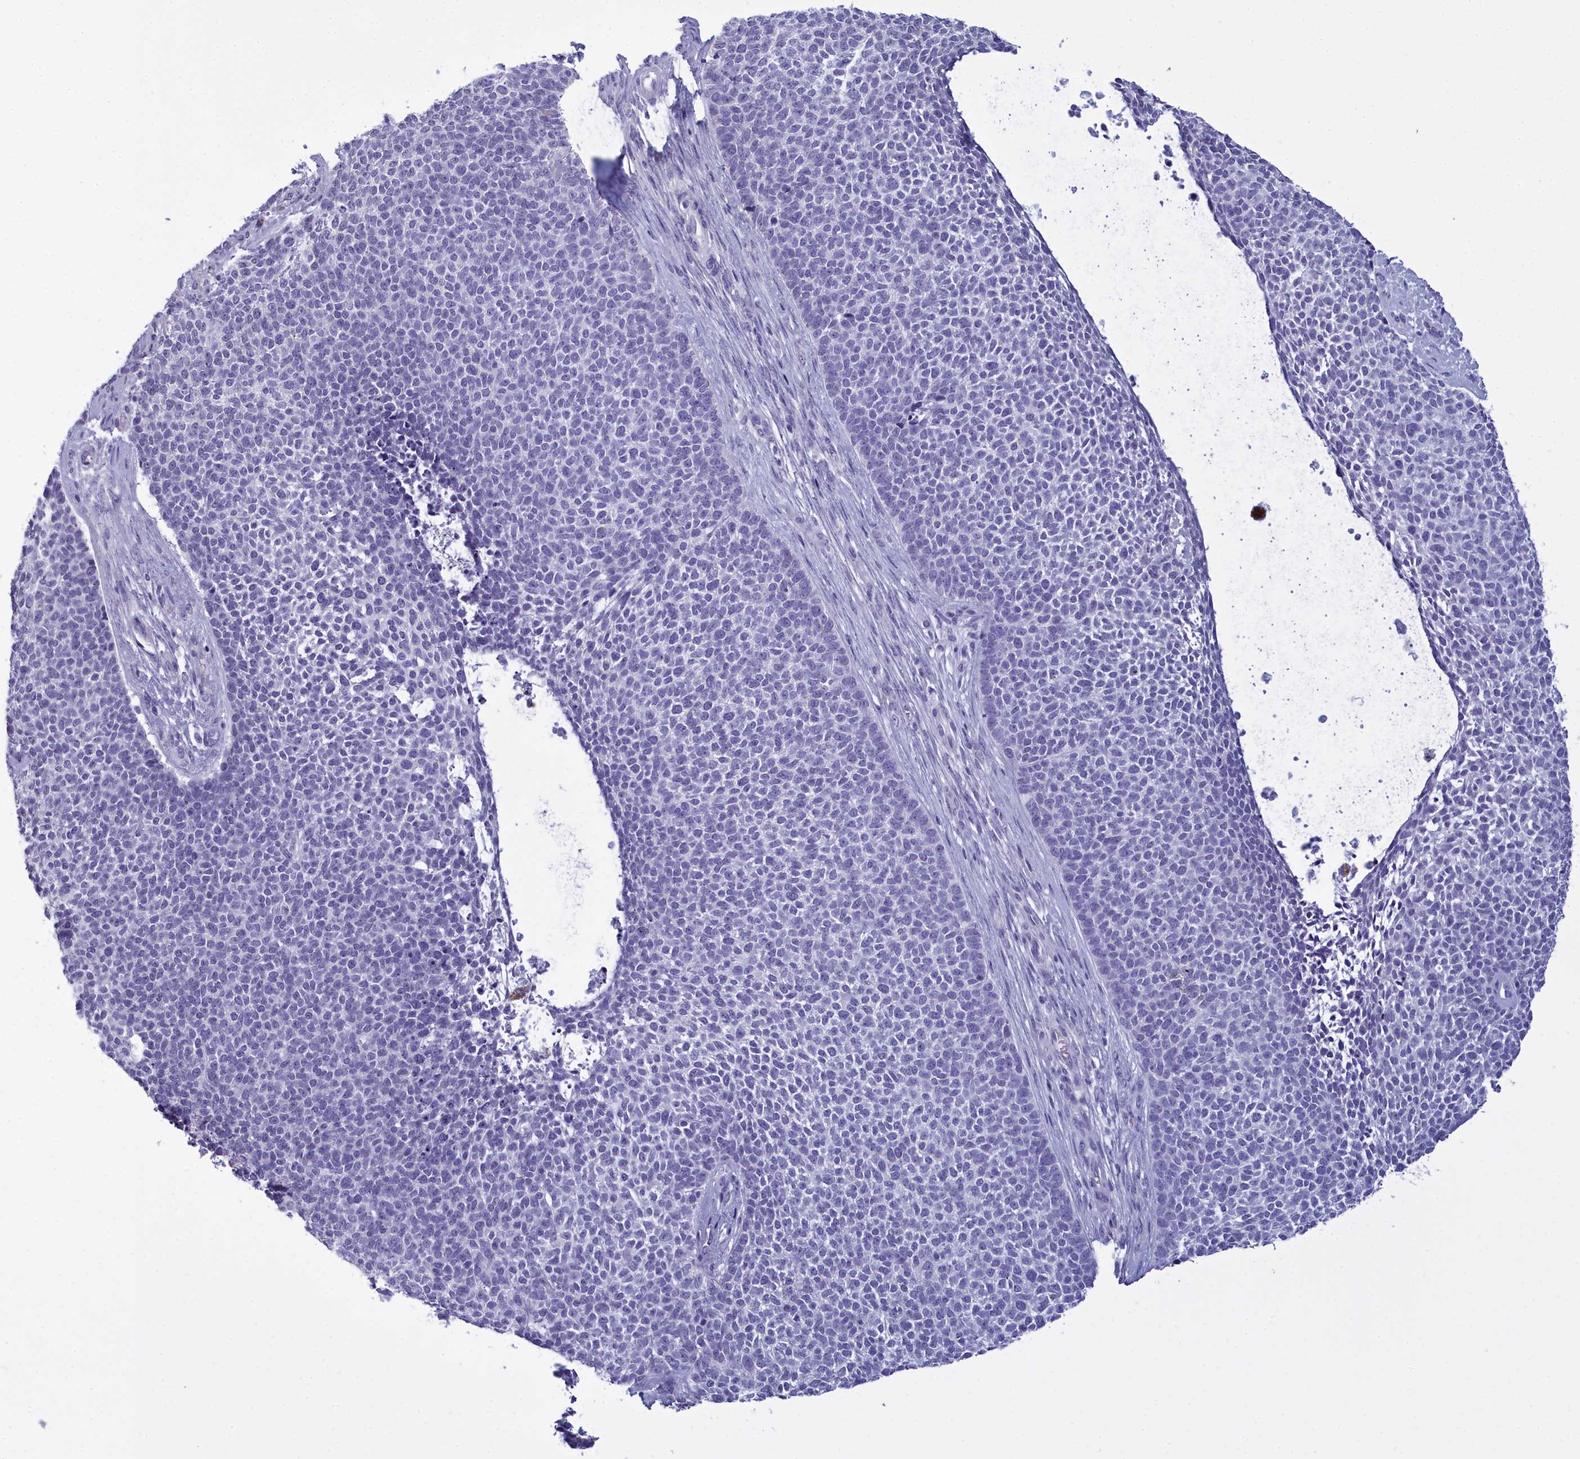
{"staining": {"intensity": "negative", "quantity": "none", "location": "none"}, "tissue": "skin cancer", "cell_type": "Tumor cells", "image_type": "cancer", "snomed": [{"axis": "morphology", "description": "Basal cell carcinoma"}, {"axis": "topography", "description": "Skin"}], "caption": "A micrograph of human skin cancer is negative for staining in tumor cells.", "gene": "MAP6", "patient": {"sex": "female", "age": 84}}